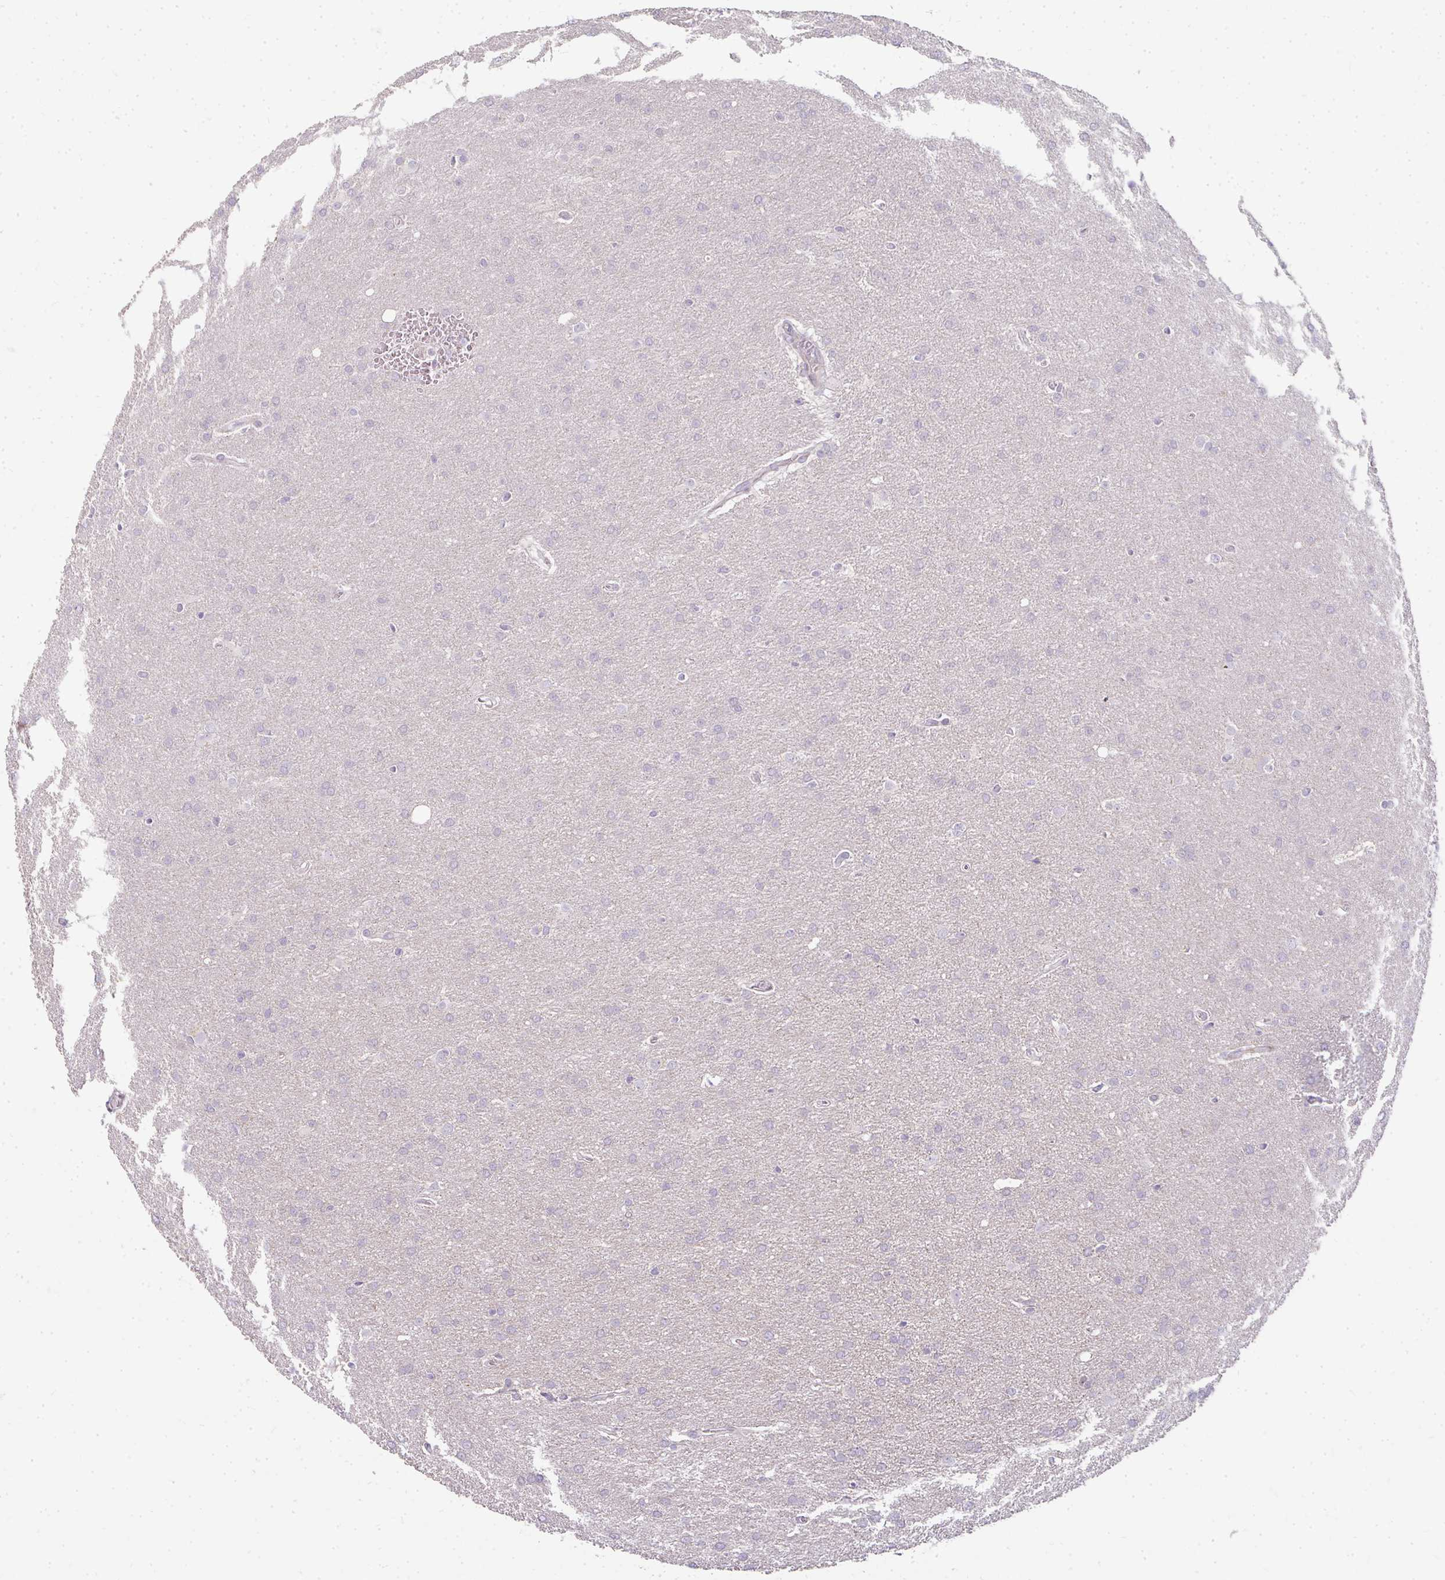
{"staining": {"intensity": "negative", "quantity": "none", "location": "none"}, "tissue": "glioma", "cell_type": "Tumor cells", "image_type": "cancer", "snomed": [{"axis": "morphology", "description": "Glioma, malignant, Low grade"}, {"axis": "topography", "description": "Brain"}], "caption": "This is an immunohistochemistry (IHC) micrograph of malignant low-grade glioma. There is no positivity in tumor cells.", "gene": "PLA2G5", "patient": {"sex": "female", "age": 32}}